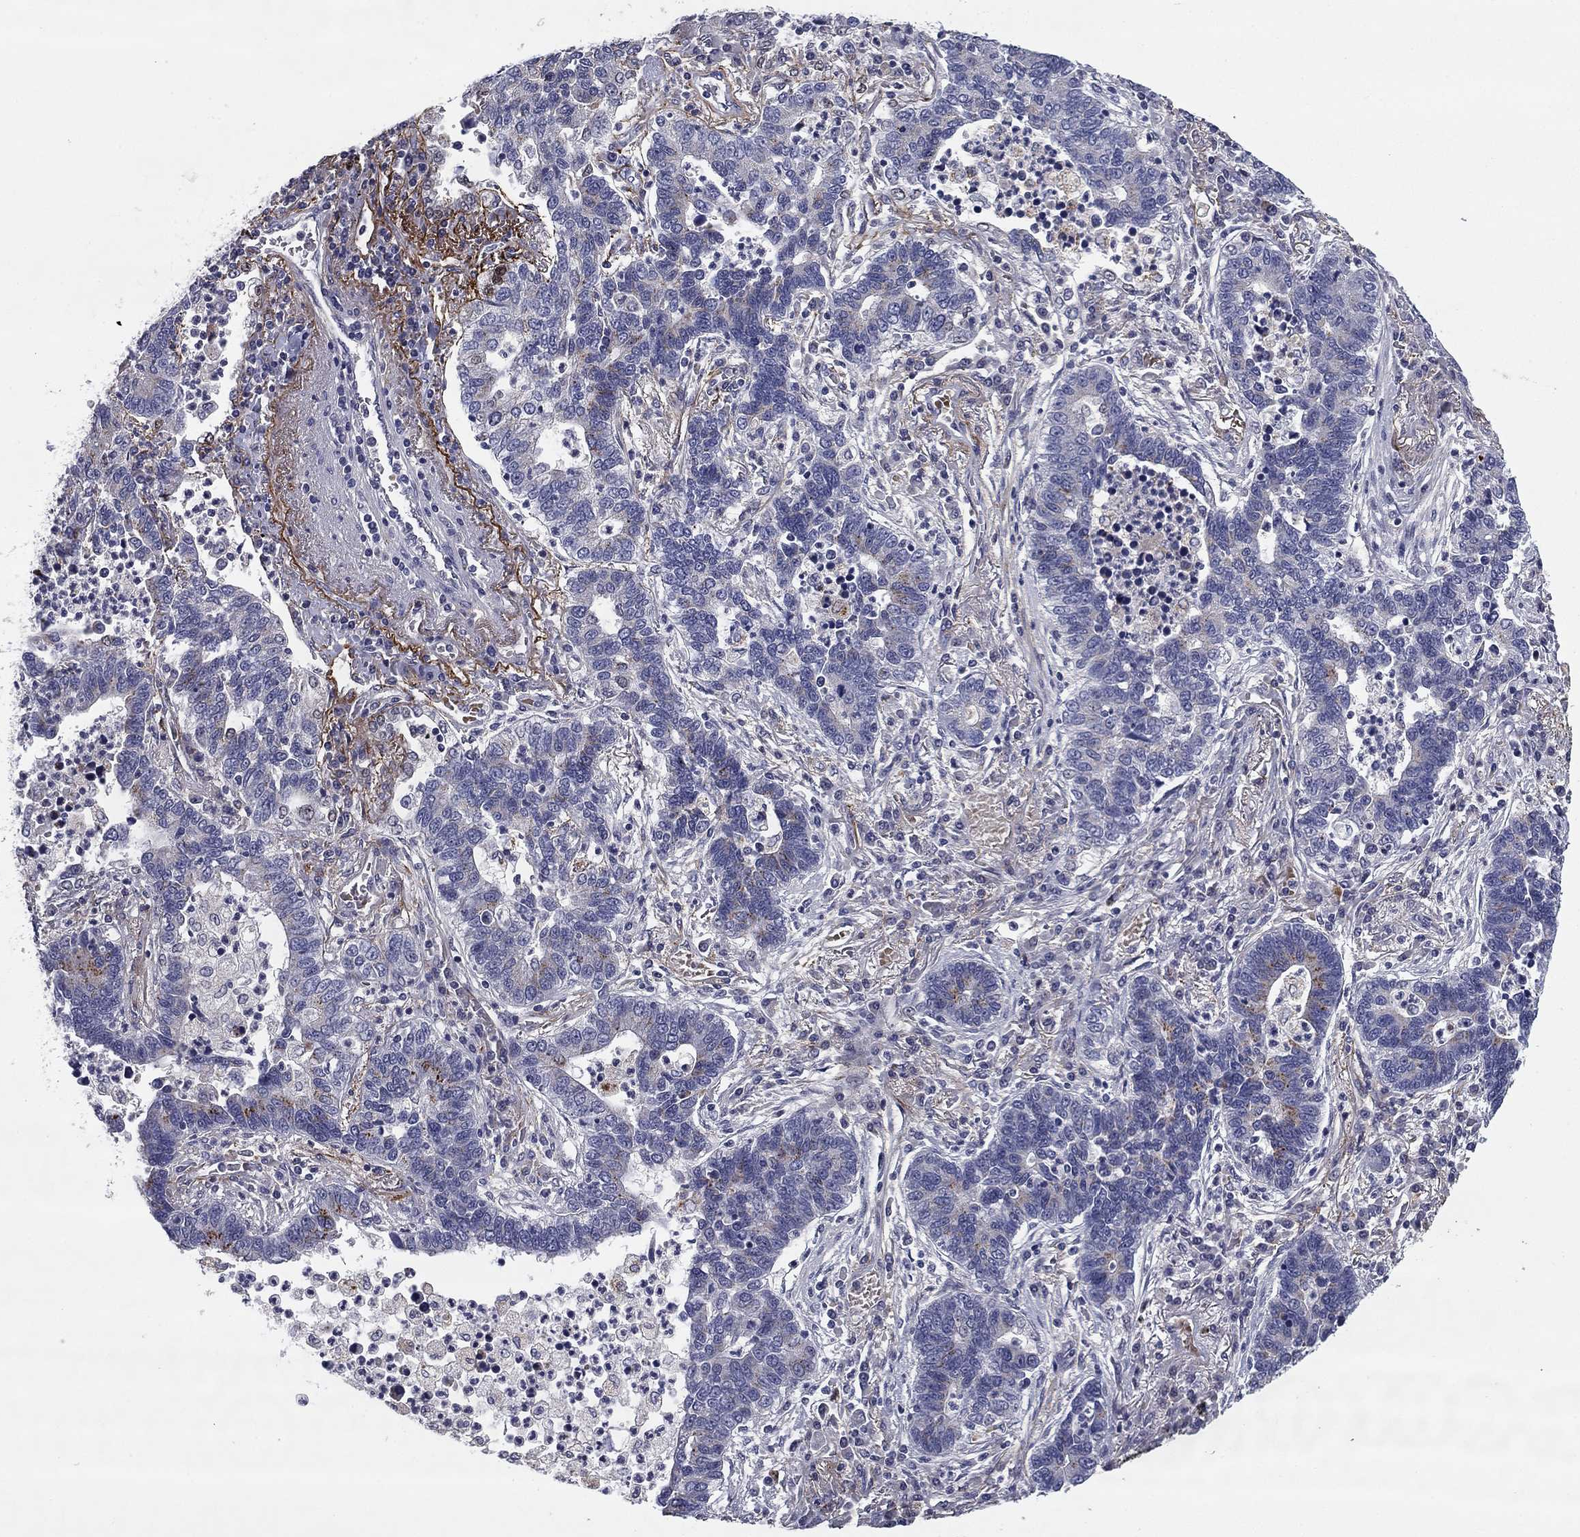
{"staining": {"intensity": "negative", "quantity": "none", "location": "none"}, "tissue": "lung cancer", "cell_type": "Tumor cells", "image_type": "cancer", "snomed": [{"axis": "morphology", "description": "Adenocarcinoma, NOS"}, {"axis": "topography", "description": "Lung"}], "caption": "Adenocarcinoma (lung) stained for a protein using immunohistochemistry (IHC) shows no positivity tumor cells.", "gene": "REXO5", "patient": {"sex": "female", "age": 57}}